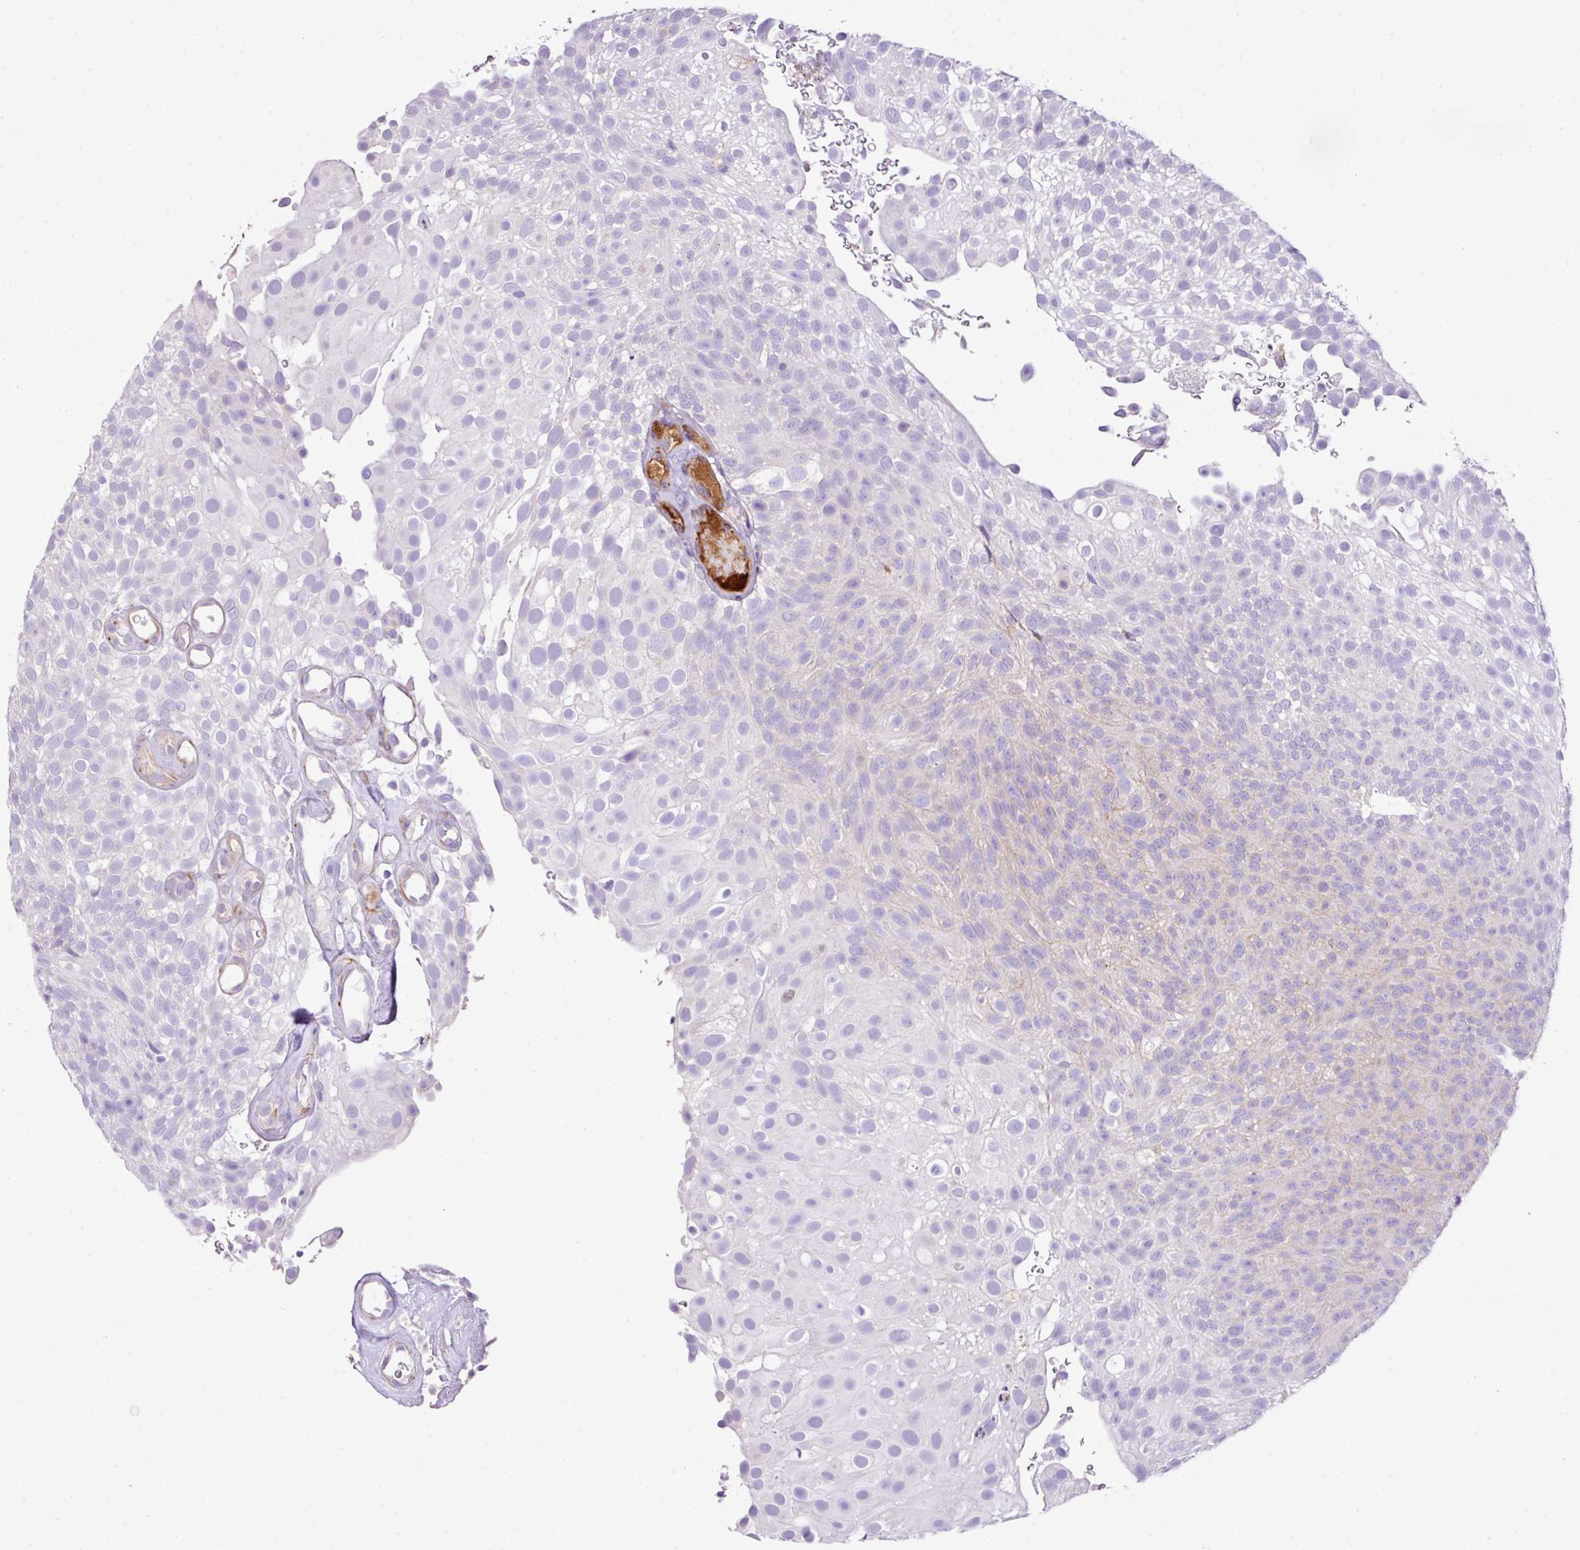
{"staining": {"intensity": "moderate", "quantity": "<25%", "location": "cytoplasmic/membranous"}, "tissue": "urothelial cancer", "cell_type": "Tumor cells", "image_type": "cancer", "snomed": [{"axis": "morphology", "description": "Urothelial carcinoma, Low grade"}, {"axis": "topography", "description": "Urinary bladder"}], "caption": "High-magnification brightfield microscopy of urothelial cancer stained with DAB (brown) and counterstained with hematoxylin (blue). tumor cells exhibit moderate cytoplasmic/membranous staining is identified in about<25% of cells. The staining is performed using DAB brown chromogen to label protein expression. The nuclei are counter-stained blue using hematoxylin.", "gene": "CTXN2", "patient": {"sex": "male", "age": 78}}